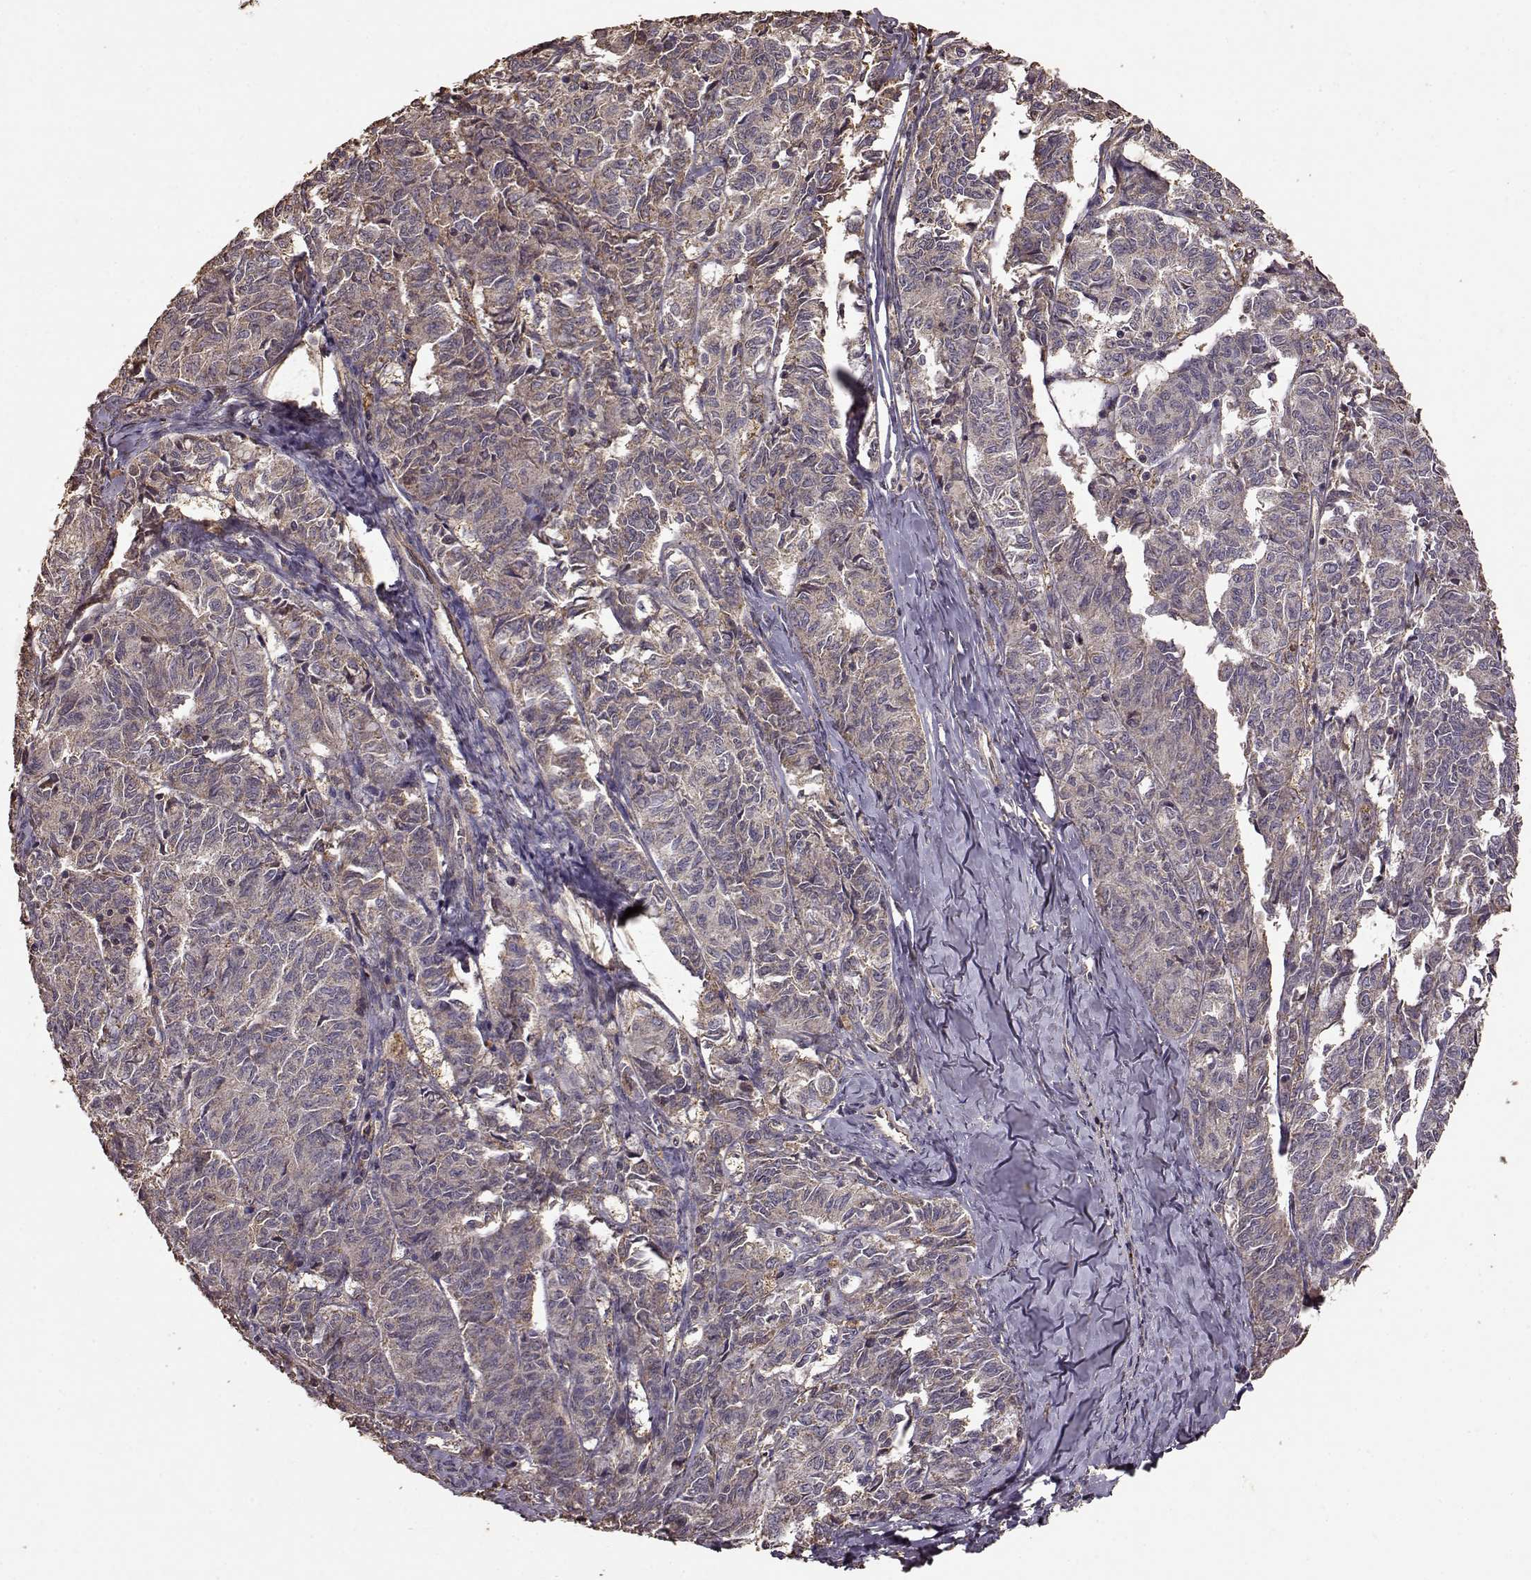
{"staining": {"intensity": "weak", "quantity": ">75%", "location": "cytoplasmic/membranous"}, "tissue": "ovarian cancer", "cell_type": "Tumor cells", "image_type": "cancer", "snomed": [{"axis": "morphology", "description": "Carcinoma, endometroid"}, {"axis": "topography", "description": "Ovary"}], "caption": "This photomicrograph shows IHC staining of human ovarian cancer (endometroid carcinoma), with low weak cytoplasmic/membranous positivity in approximately >75% of tumor cells.", "gene": "PTGES2", "patient": {"sex": "female", "age": 80}}